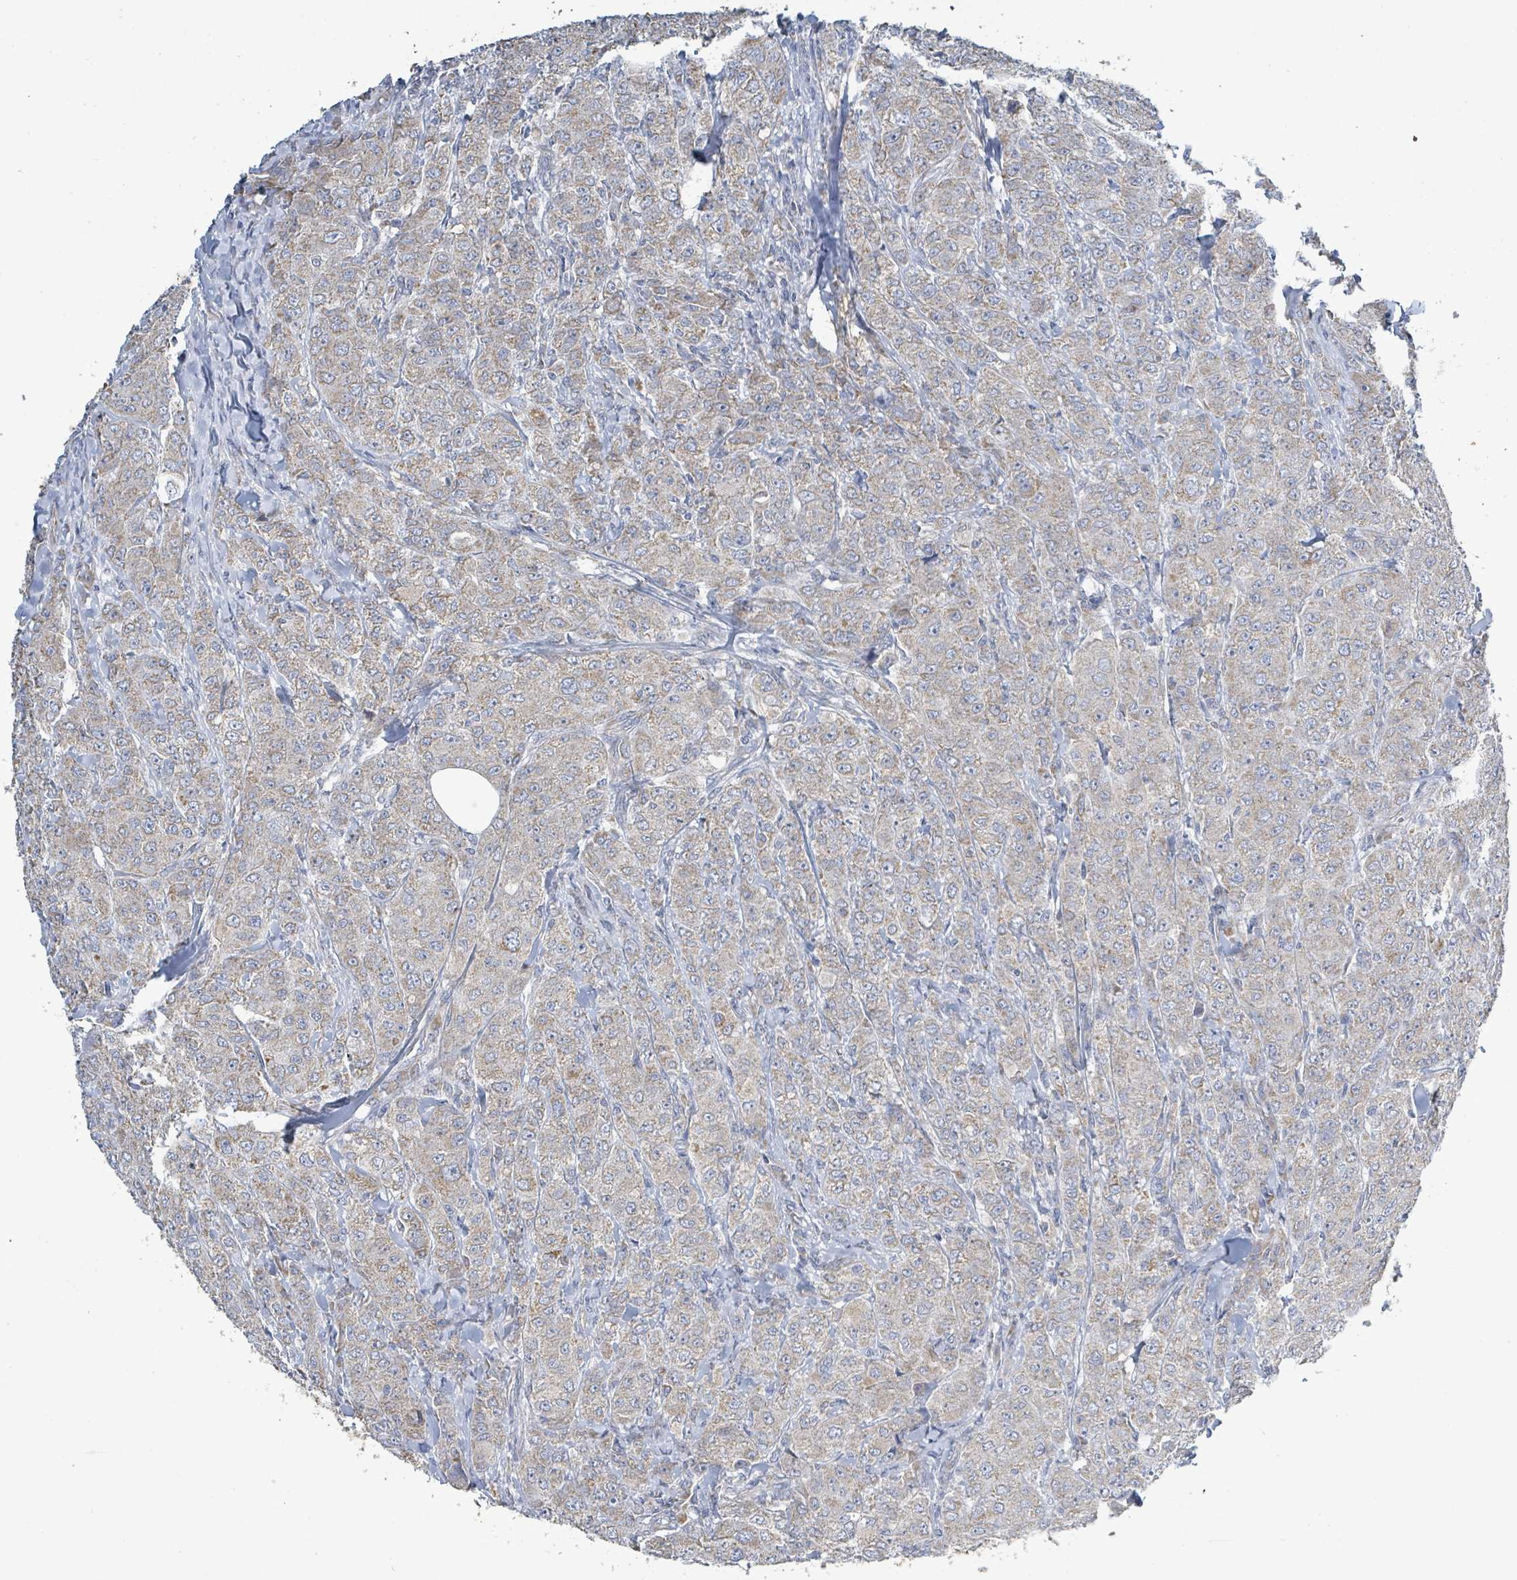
{"staining": {"intensity": "weak", "quantity": ">75%", "location": "cytoplasmic/membranous"}, "tissue": "breast cancer", "cell_type": "Tumor cells", "image_type": "cancer", "snomed": [{"axis": "morphology", "description": "Duct carcinoma"}, {"axis": "topography", "description": "Breast"}], "caption": "DAB immunohistochemical staining of human breast invasive ductal carcinoma demonstrates weak cytoplasmic/membranous protein expression in approximately >75% of tumor cells.", "gene": "ALG12", "patient": {"sex": "female", "age": 43}}